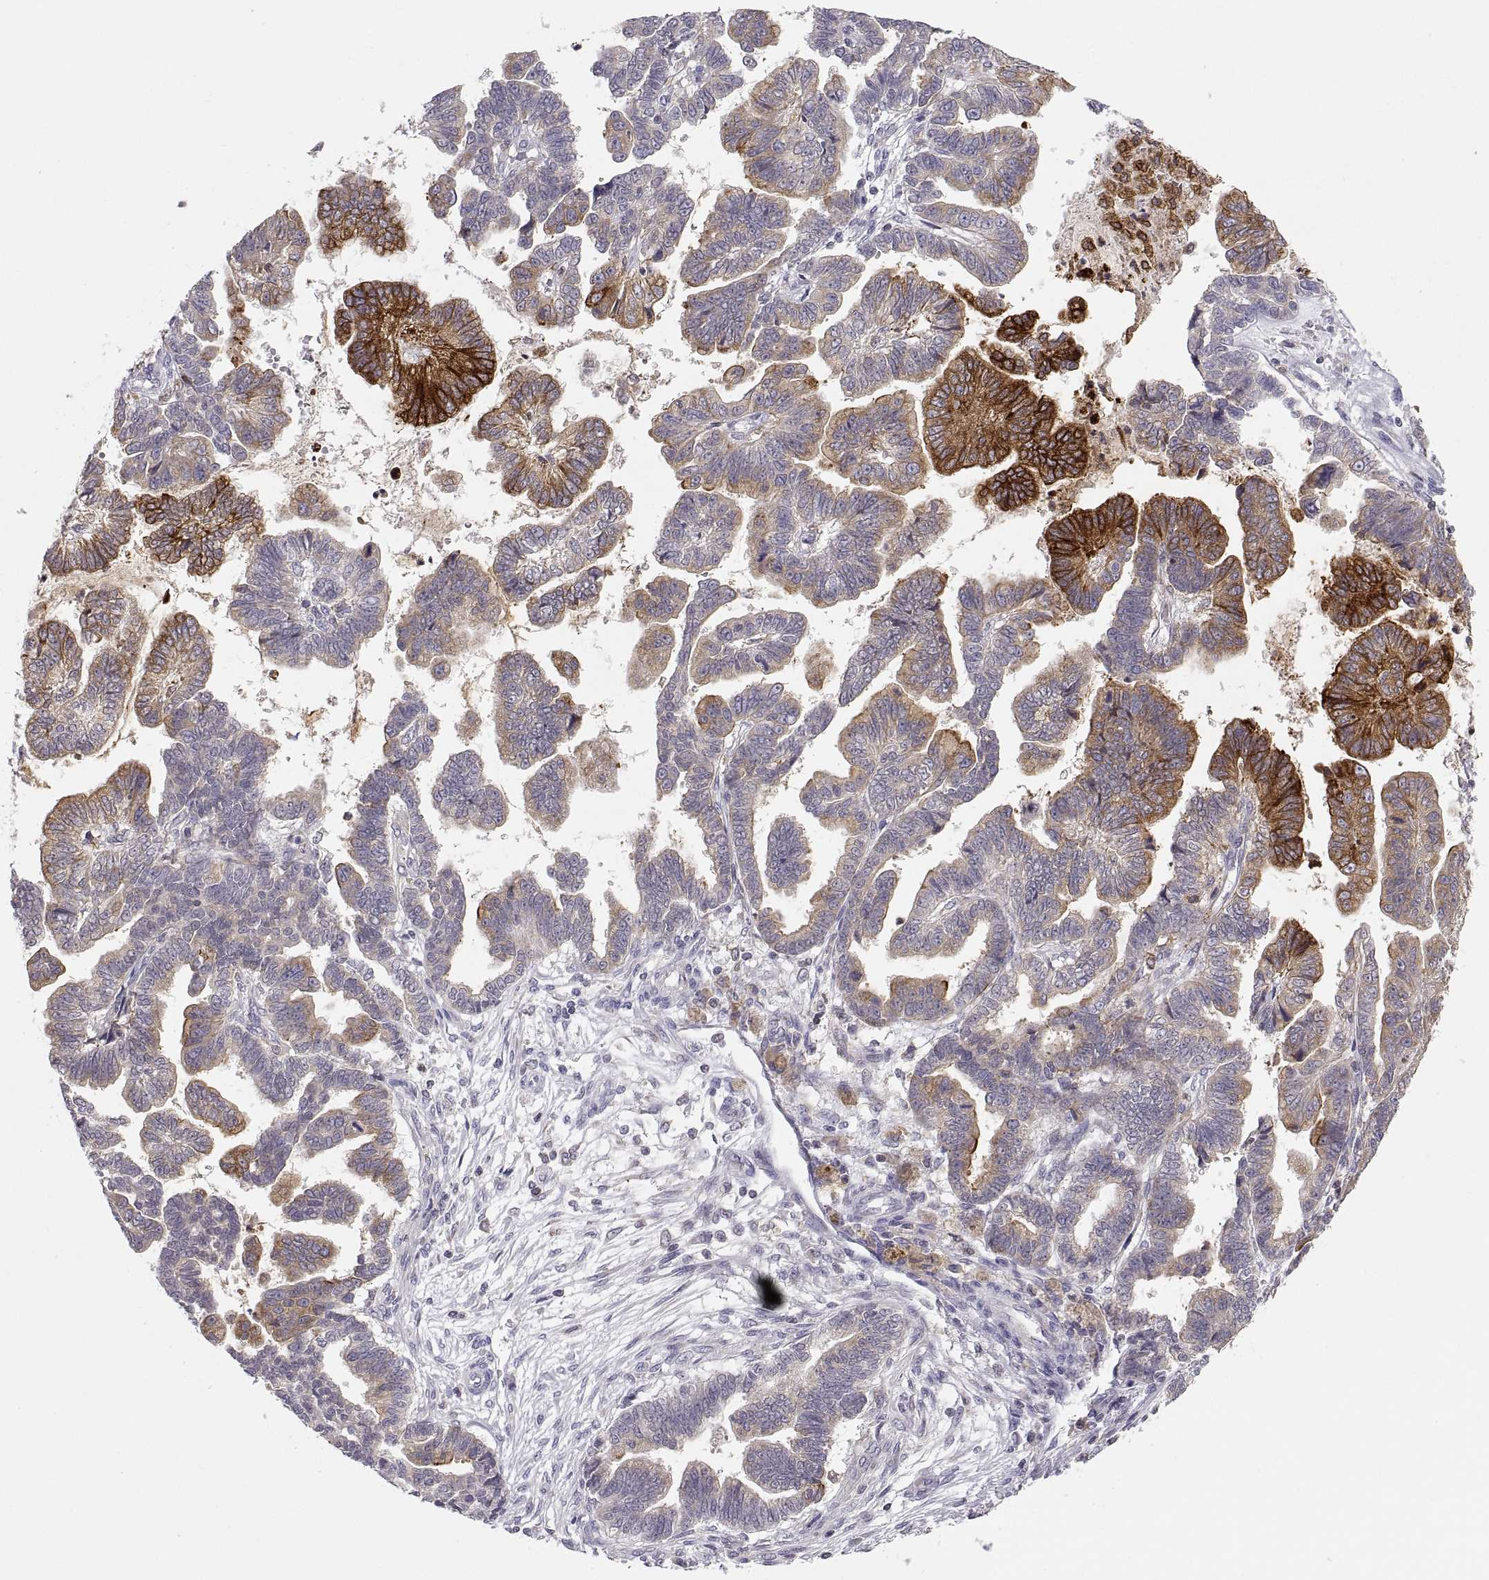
{"staining": {"intensity": "strong", "quantity": "25%-75%", "location": "cytoplasmic/membranous"}, "tissue": "stomach cancer", "cell_type": "Tumor cells", "image_type": "cancer", "snomed": [{"axis": "morphology", "description": "Adenocarcinoma, NOS"}, {"axis": "topography", "description": "Stomach"}], "caption": "Human stomach cancer (adenocarcinoma) stained with a brown dye reveals strong cytoplasmic/membranous positive staining in approximately 25%-75% of tumor cells.", "gene": "ERO1A", "patient": {"sex": "male", "age": 83}}